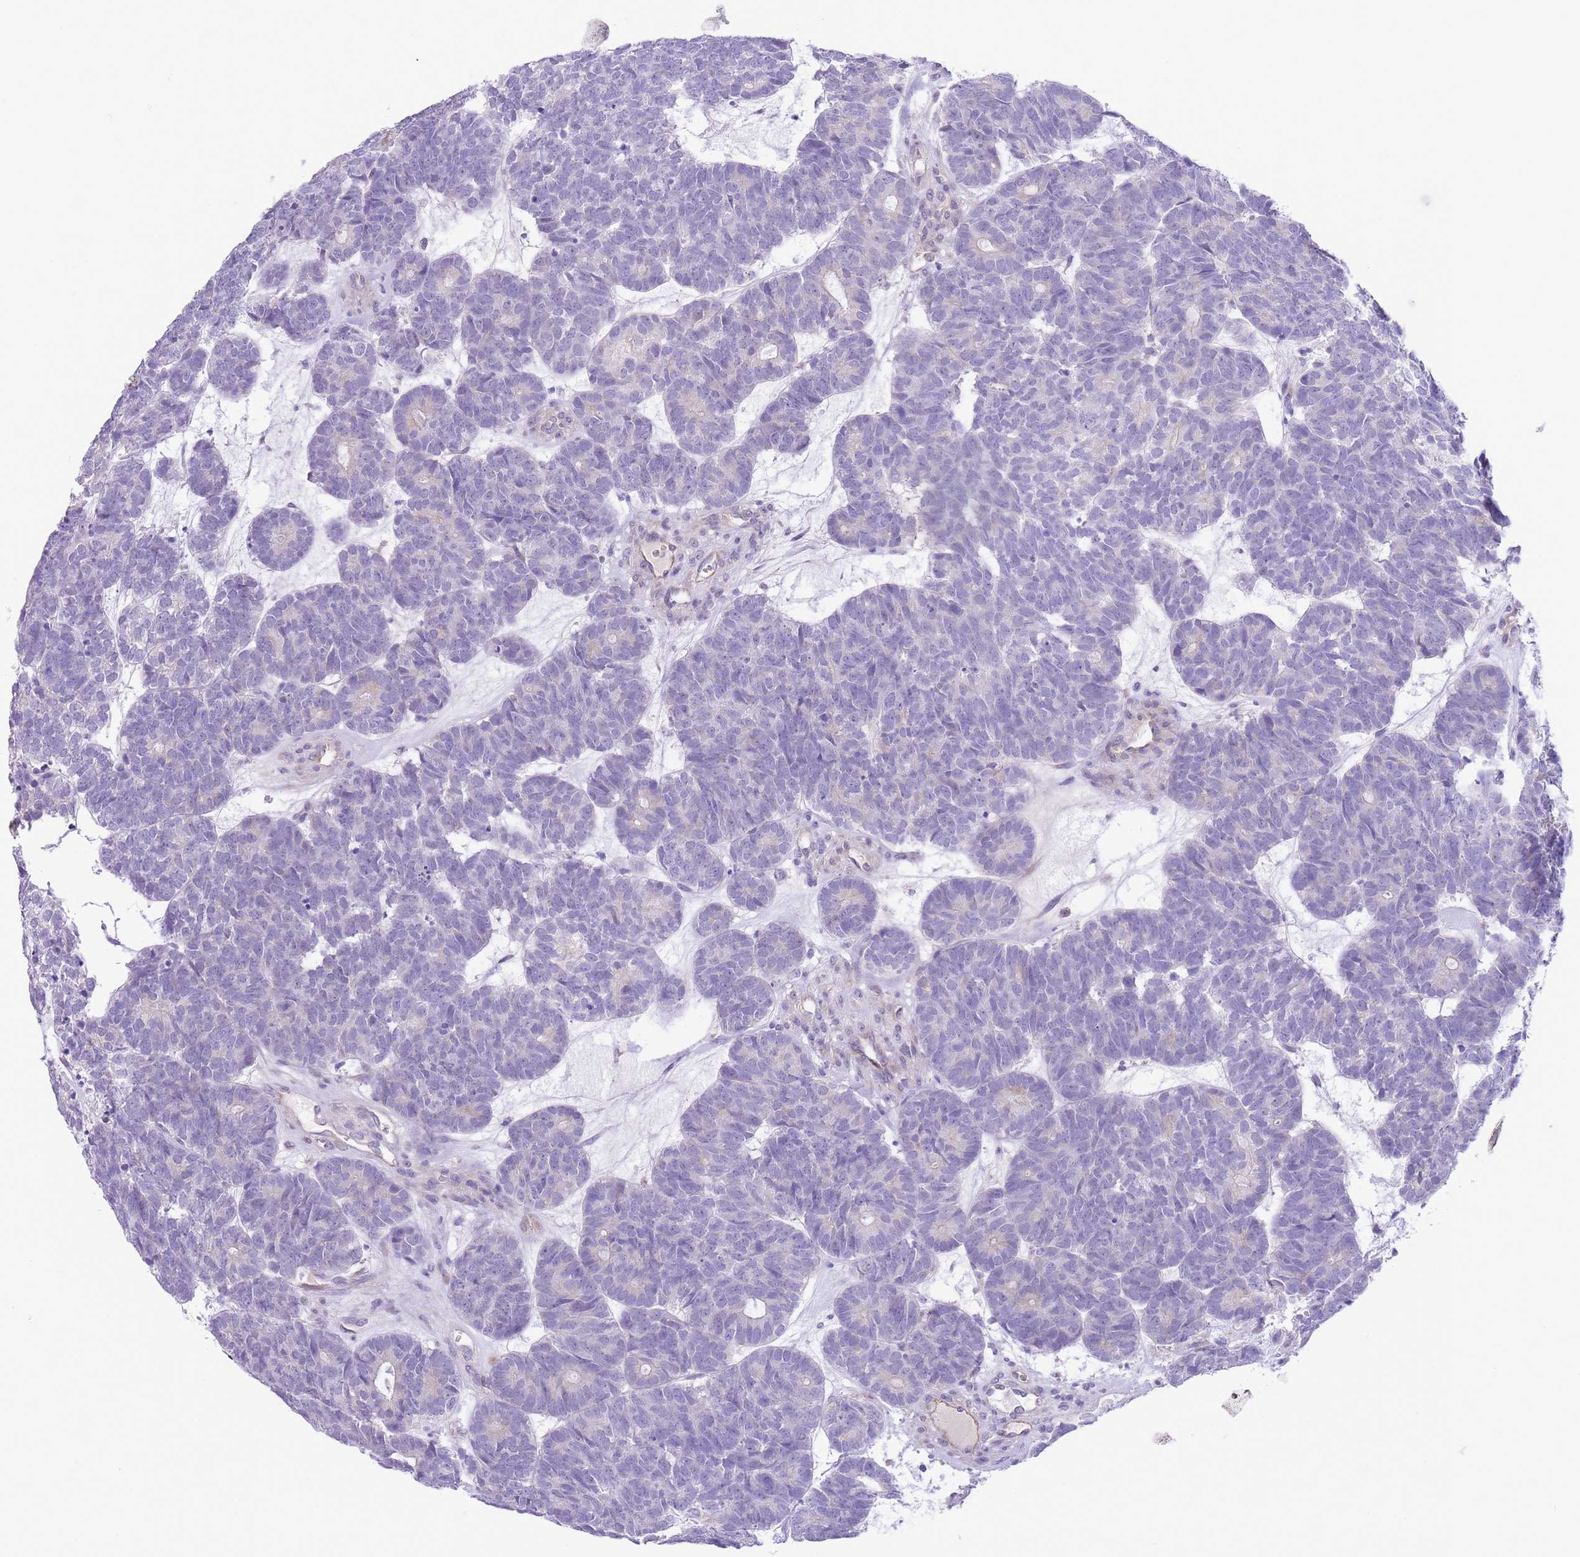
{"staining": {"intensity": "negative", "quantity": "none", "location": "none"}, "tissue": "head and neck cancer", "cell_type": "Tumor cells", "image_type": "cancer", "snomed": [{"axis": "morphology", "description": "Adenocarcinoma, NOS"}, {"axis": "topography", "description": "Head-Neck"}], "caption": "This is an immunohistochemistry (IHC) image of human head and neck adenocarcinoma. There is no positivity in tumor cells.", "gene": "WWOX", "patient": {"sex": "female", "age": 81}}